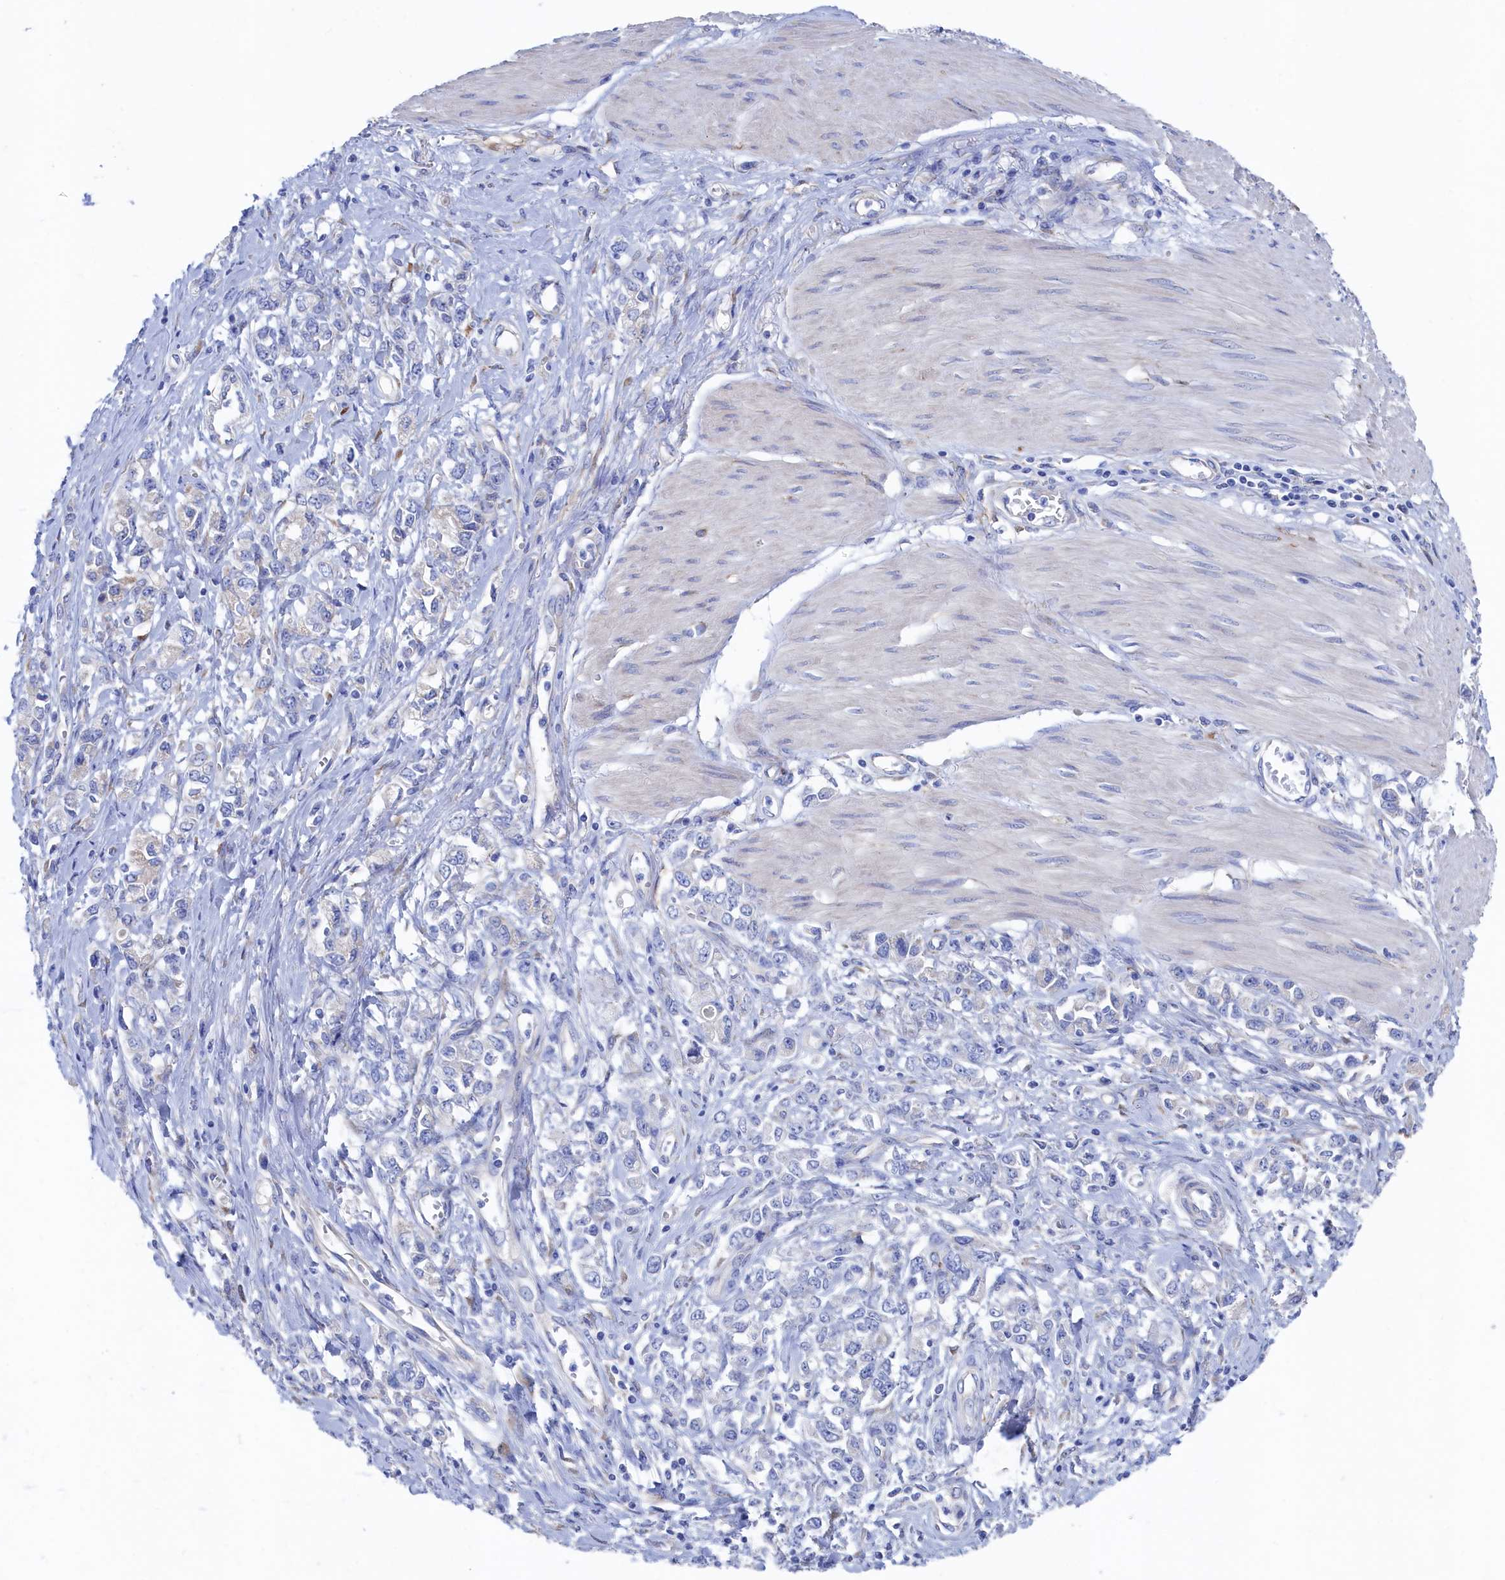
{"staining": {"intensity": "negative", "quantity": "none", "location": "none"}, "tissue": "stomach cancer", "cell_type": "Tumor cells", "image_type": "cancer", "snomed": [{"axis": "morphology", "description": "Adenocarcinoma, NOS"}, {"axis": "topography", "description": "Stomach"}], "caption": "The IHC micrograph has no significant staining in tumor cells of adenocarcinoma (stomach) tissue. (DAB (3,3'-diaminobenzidine) immunohistochemistry, high magnification).", "gene": "TMOD2", "patient": {"sex": "female", "age": 76}}